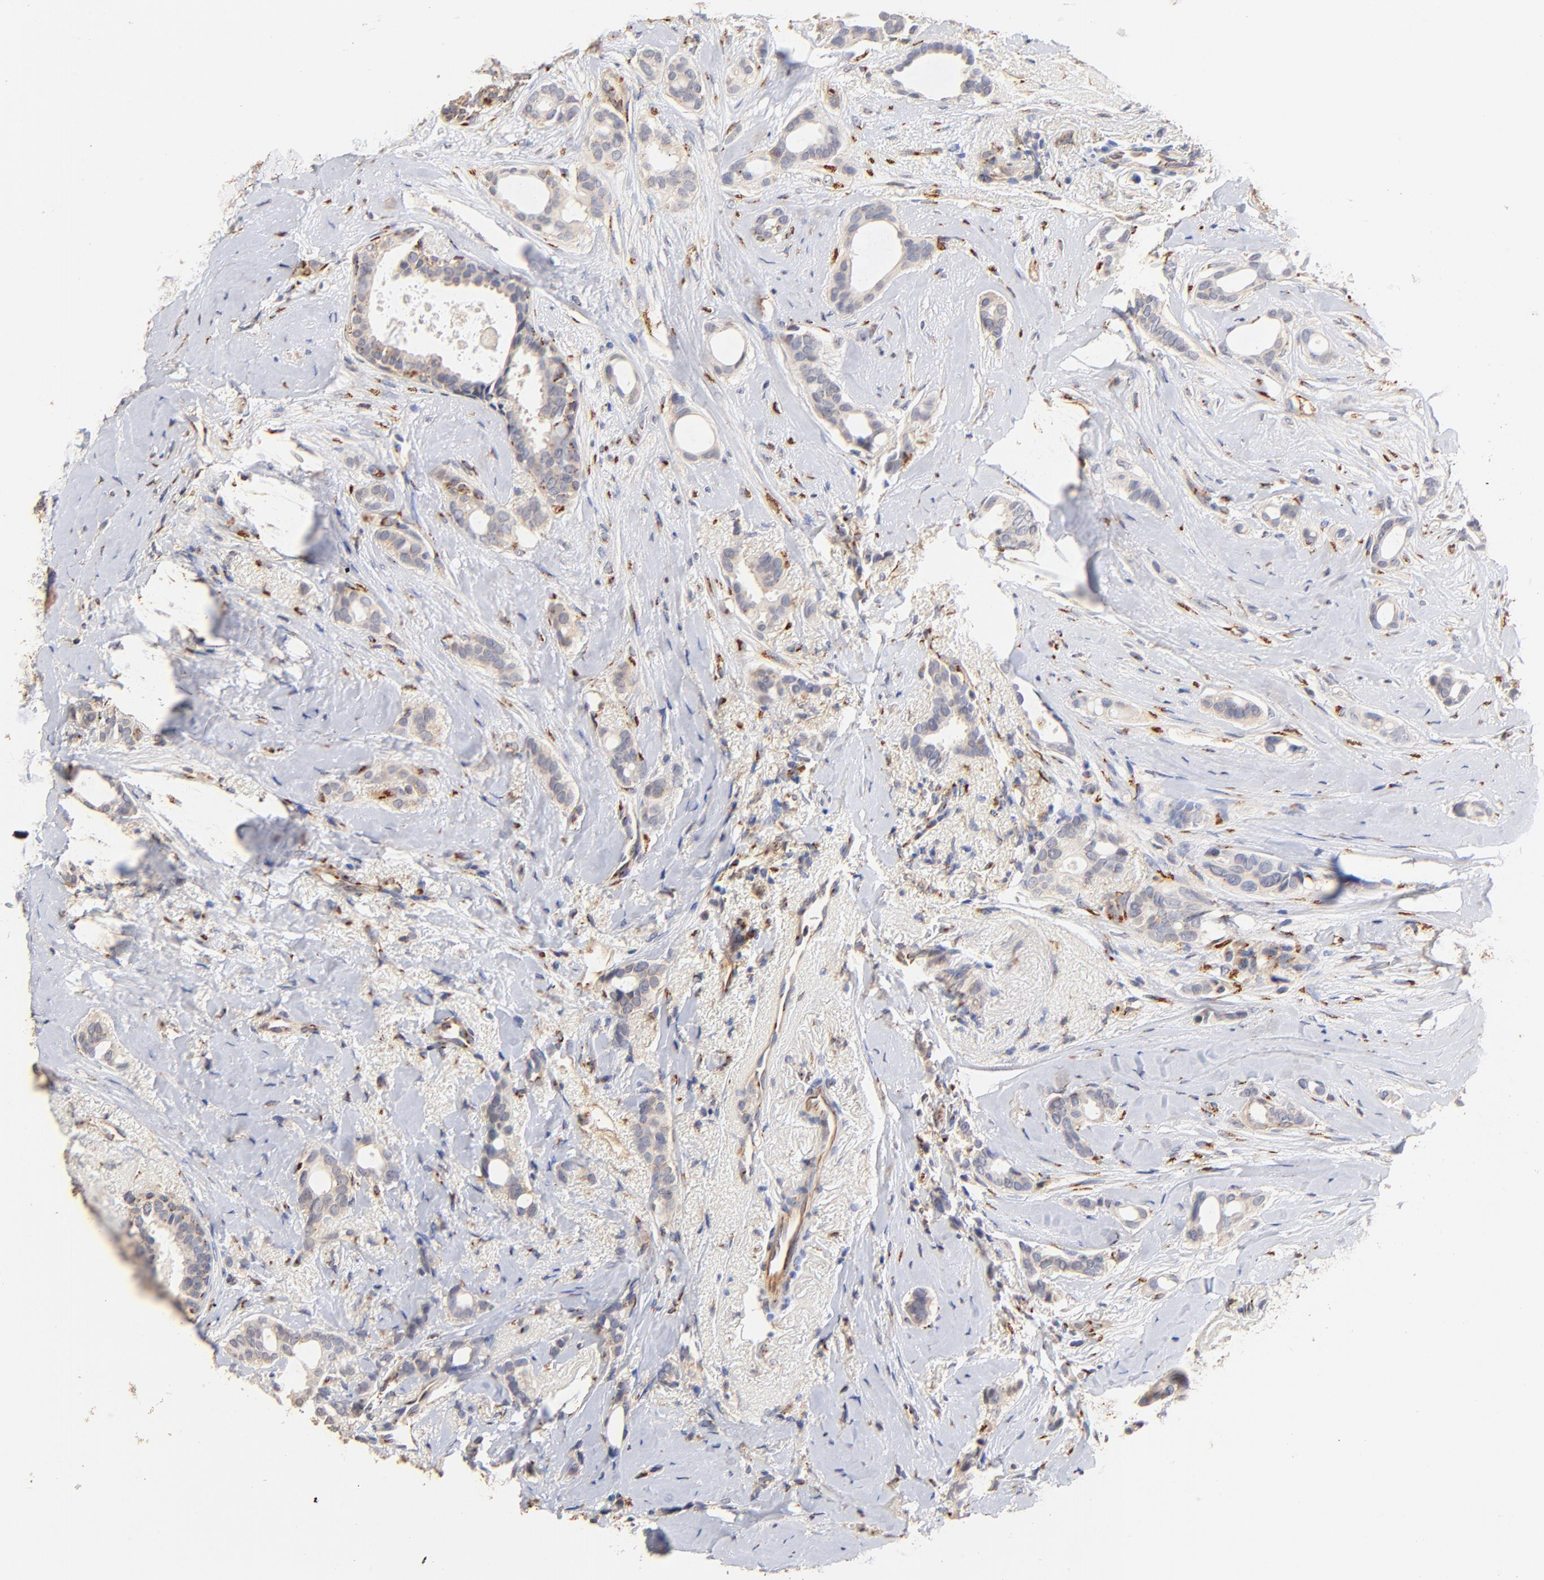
{"staining": {"intensity": "negative", "quantity": "none", "location": "none"}, "tissue": "breast cancer", "cell_type": "Tumor cells", "image_type": "cancer", "snomed": [{"axis": "morphology", "description": "Duct carcinoma"}, {"axis": "topography", "description": "Breast"}], "caption": "High magnification brightfield microscopy of breast intraductal carcinoma stained with DAB (brown) and counterstained with hematoxylin (blue): tumor cells show no significant positivity. Nuclei are stained in blue.", "gene": "FMNL3", "patient": {"sex": "female", "age": 54}}